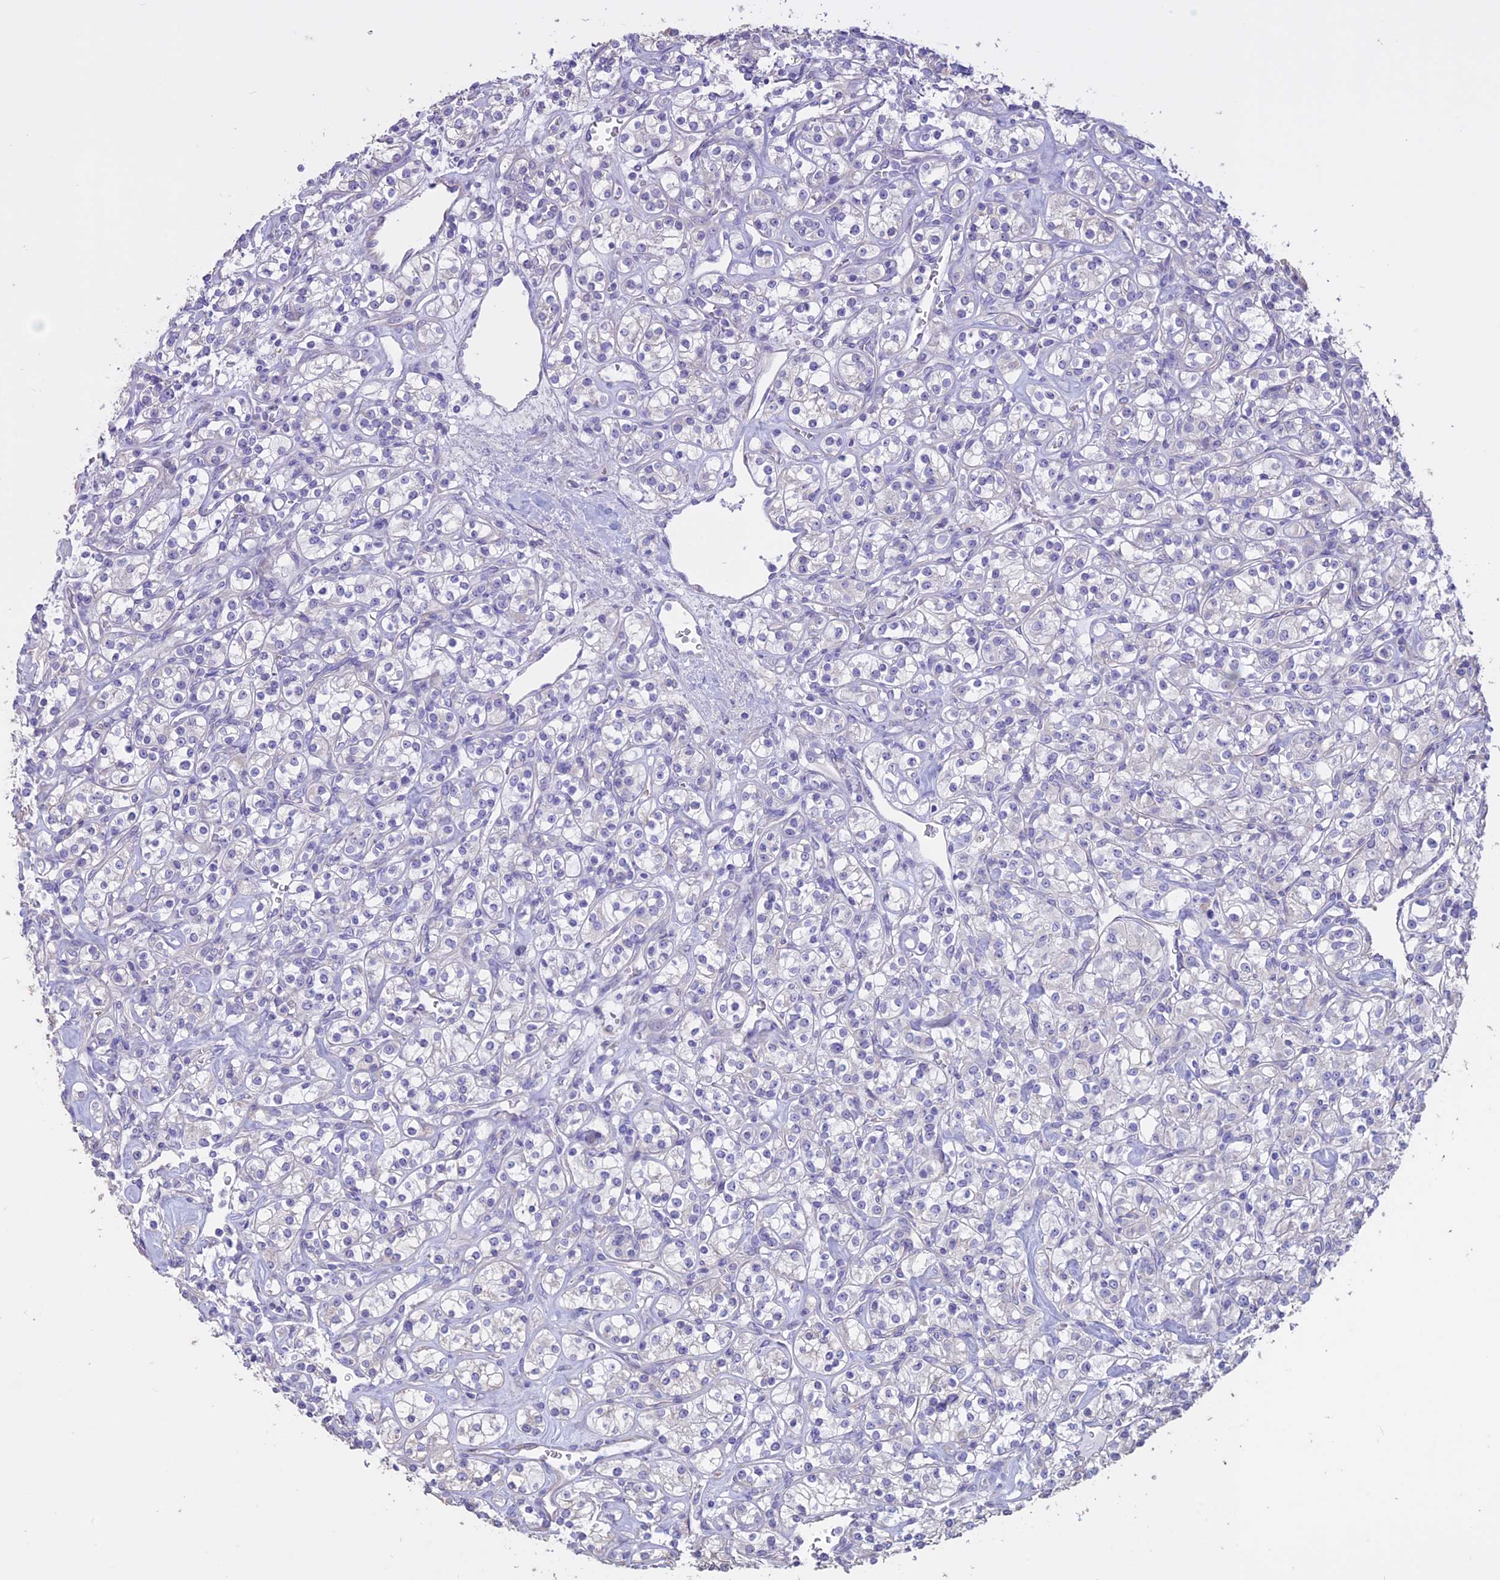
{"staining": {"intensity": "negative", "quantity": "none", "location": "none"}, "tissue": "renal cancer", "cell_type": "Tumor cells", "image_type": "cancer", "snomed": [{"axis": "morphology", "description": "Adenocarcinoma, NOS"}, {"axis": "topography", "description": "Kidney"}], "caption": "This photomicrograph is of adenocarcinoma (renal) stained with immunohistochemistry (IHC) to label a protein in brown with the nuclei are counter-stained blue. There is no staining in tumor cells.", "gene": "CCDC148", "patient": {"sex": "male", "age": 77}}